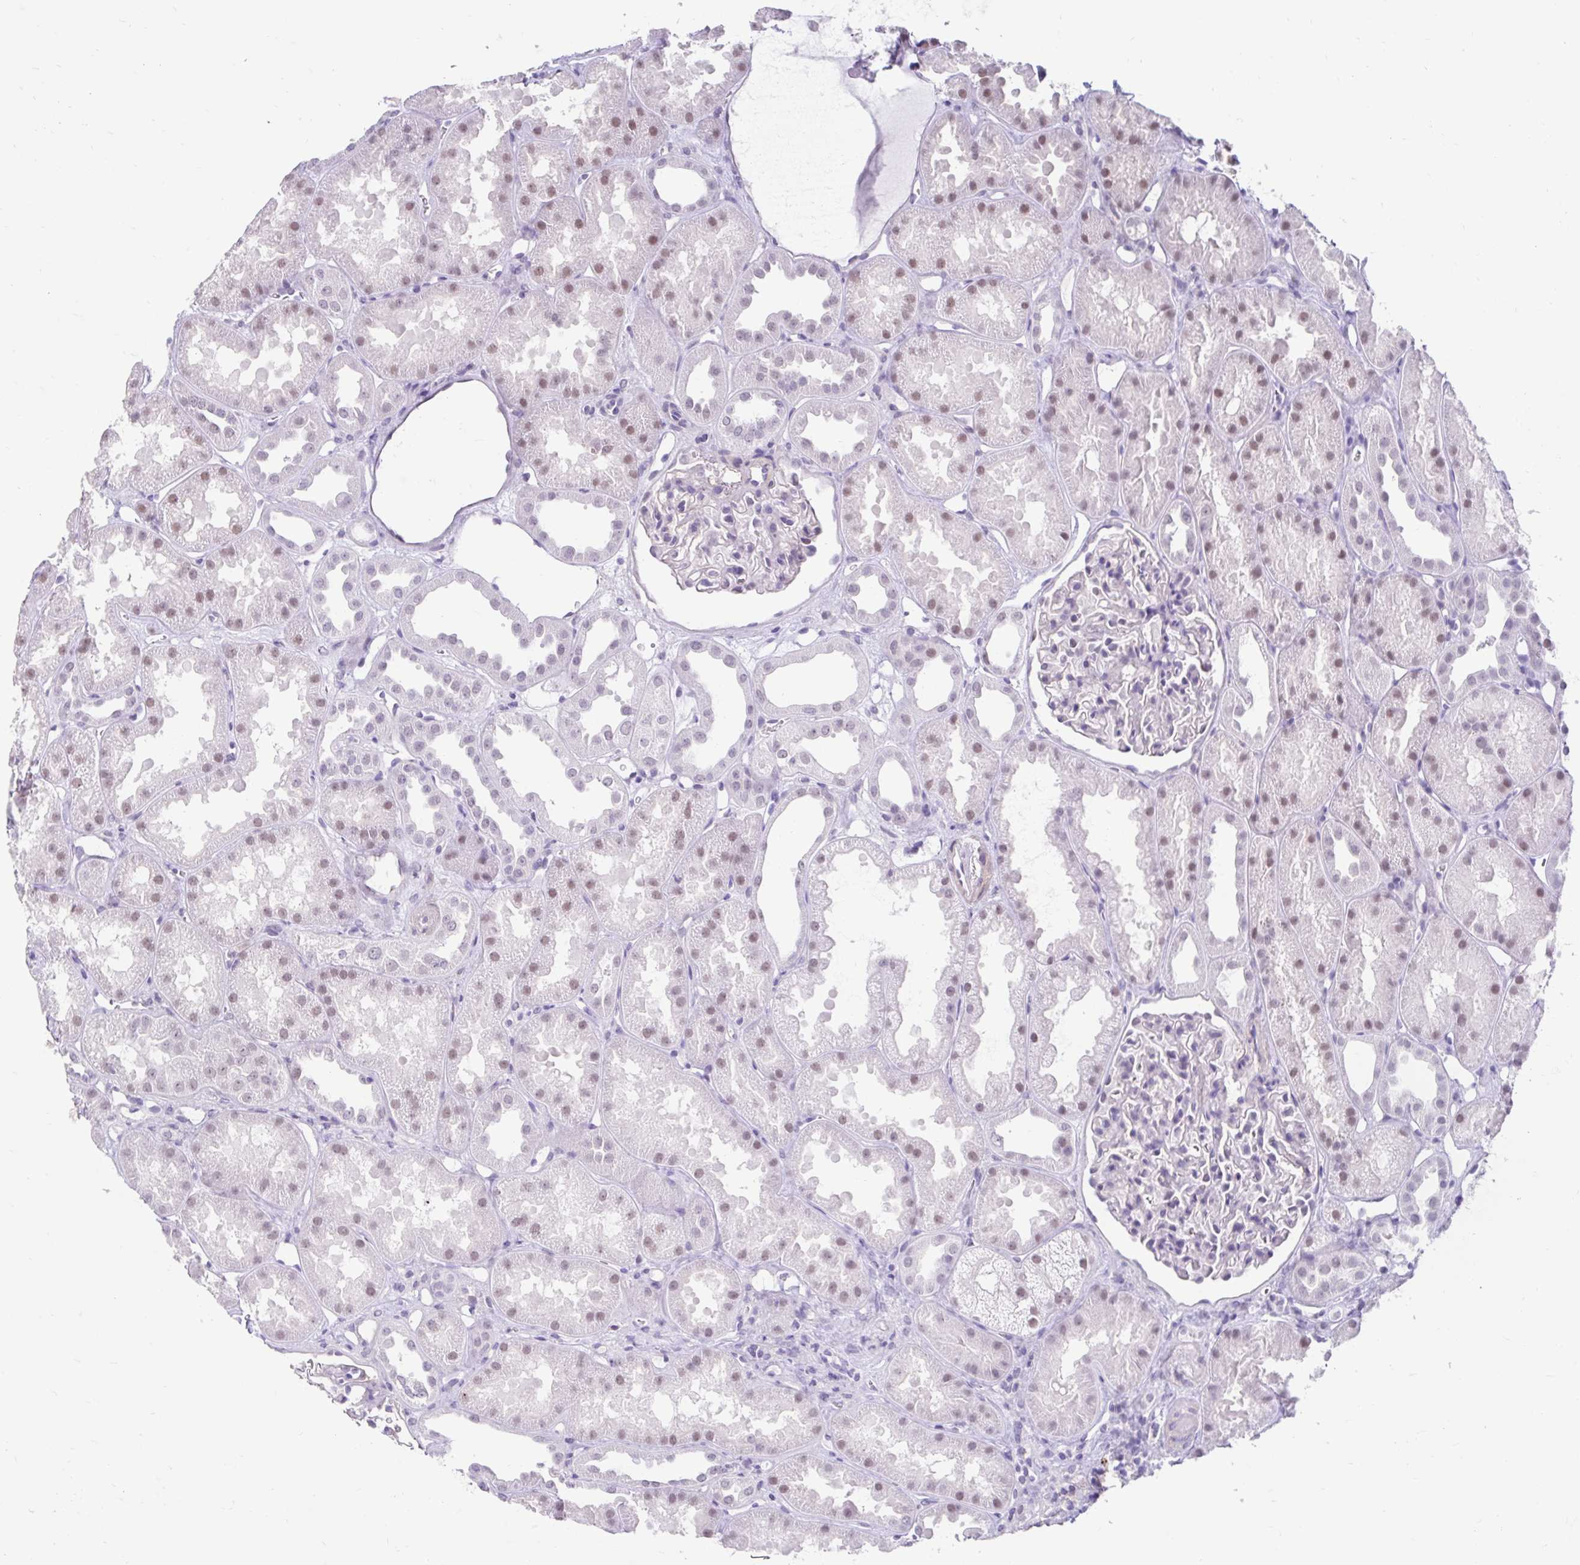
{"staining": {"intensity": "negative", "quantity": "none", "location": "none"}, "tissue": "kidney", "cell_type": "Cells in glomeruli", "image_type": "normal", "snomed": [{"axis": "morphology", "description": "Normal tissue, NOS"}, {"axis": "topography", "description": "Kidney"}], "caption": "An IHC histopathology image of normal kidney is shown. There is no staining in cells in glomeruli of kidney. (DAB IHC, high magnification).", "gene": "DCAF17", "patient": {"sex": "male", "age": 61}}